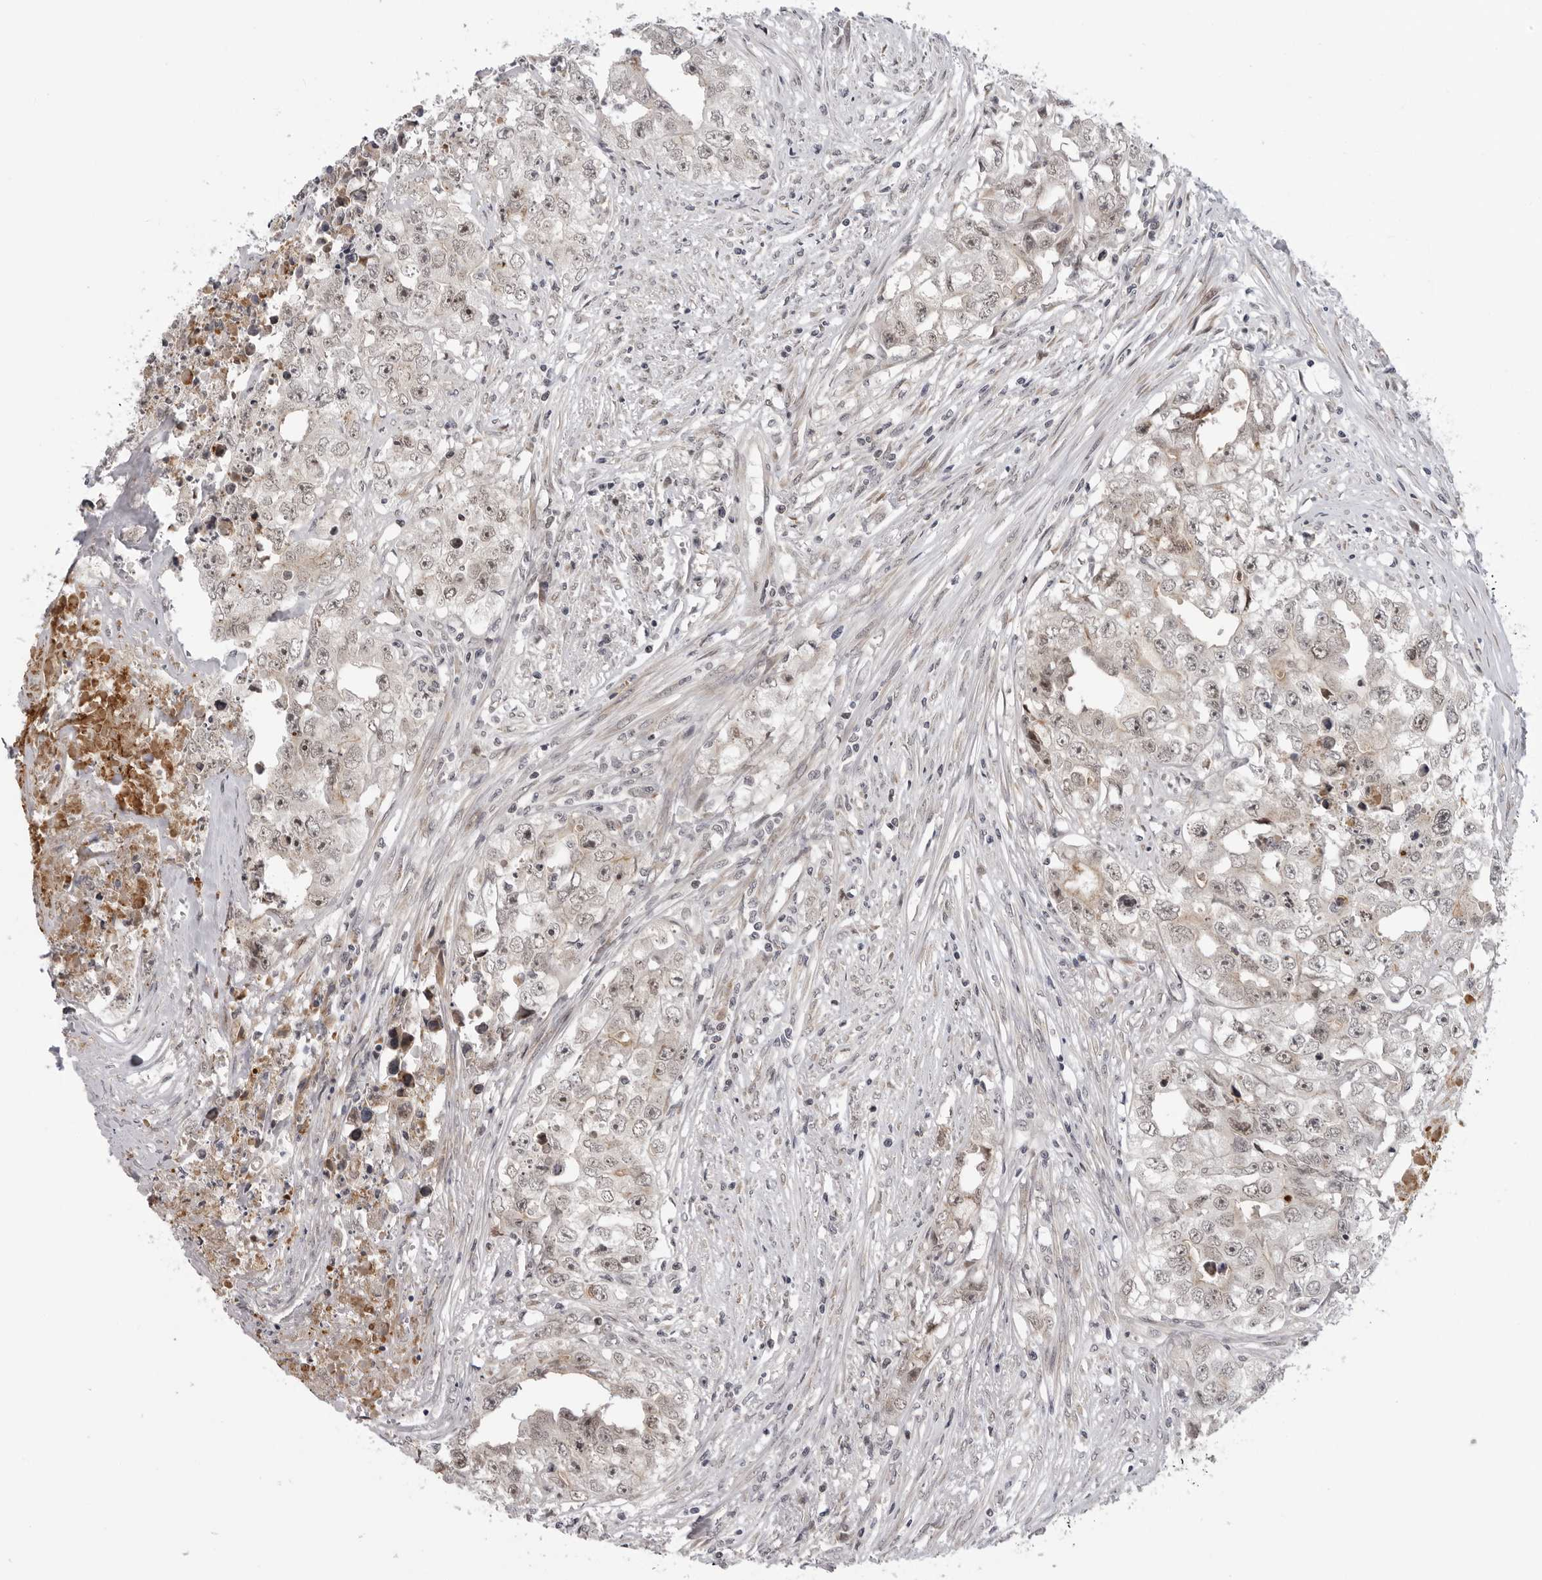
{"staining": {"intensity": "moderate", "quantity": "25%-75%", "location": "nuclear"}, "tissue": "testis cancer", "cell_type": "Tumor cells", "image_type": "cancer", "snomed": [{"axis": "morphology", "description": "Seminoma, NOS"}, {"axis": "morphology", "description": "Carcinoma, Embryonal, NOS"}, {"axis": "topography", "description": "Testis"}], "caption": "Protein staining reveals moderate nuclear expression in about 25%-75% of tumor cells in testis cancer. Using DAB (3,3'-diaminobenzidine) (brown) and hematoxylin (blue) stains, captured at high magnification using brightfield microscopy.", "gene": "ALPK2", "patient": {"sex": "male", "age": 43}}